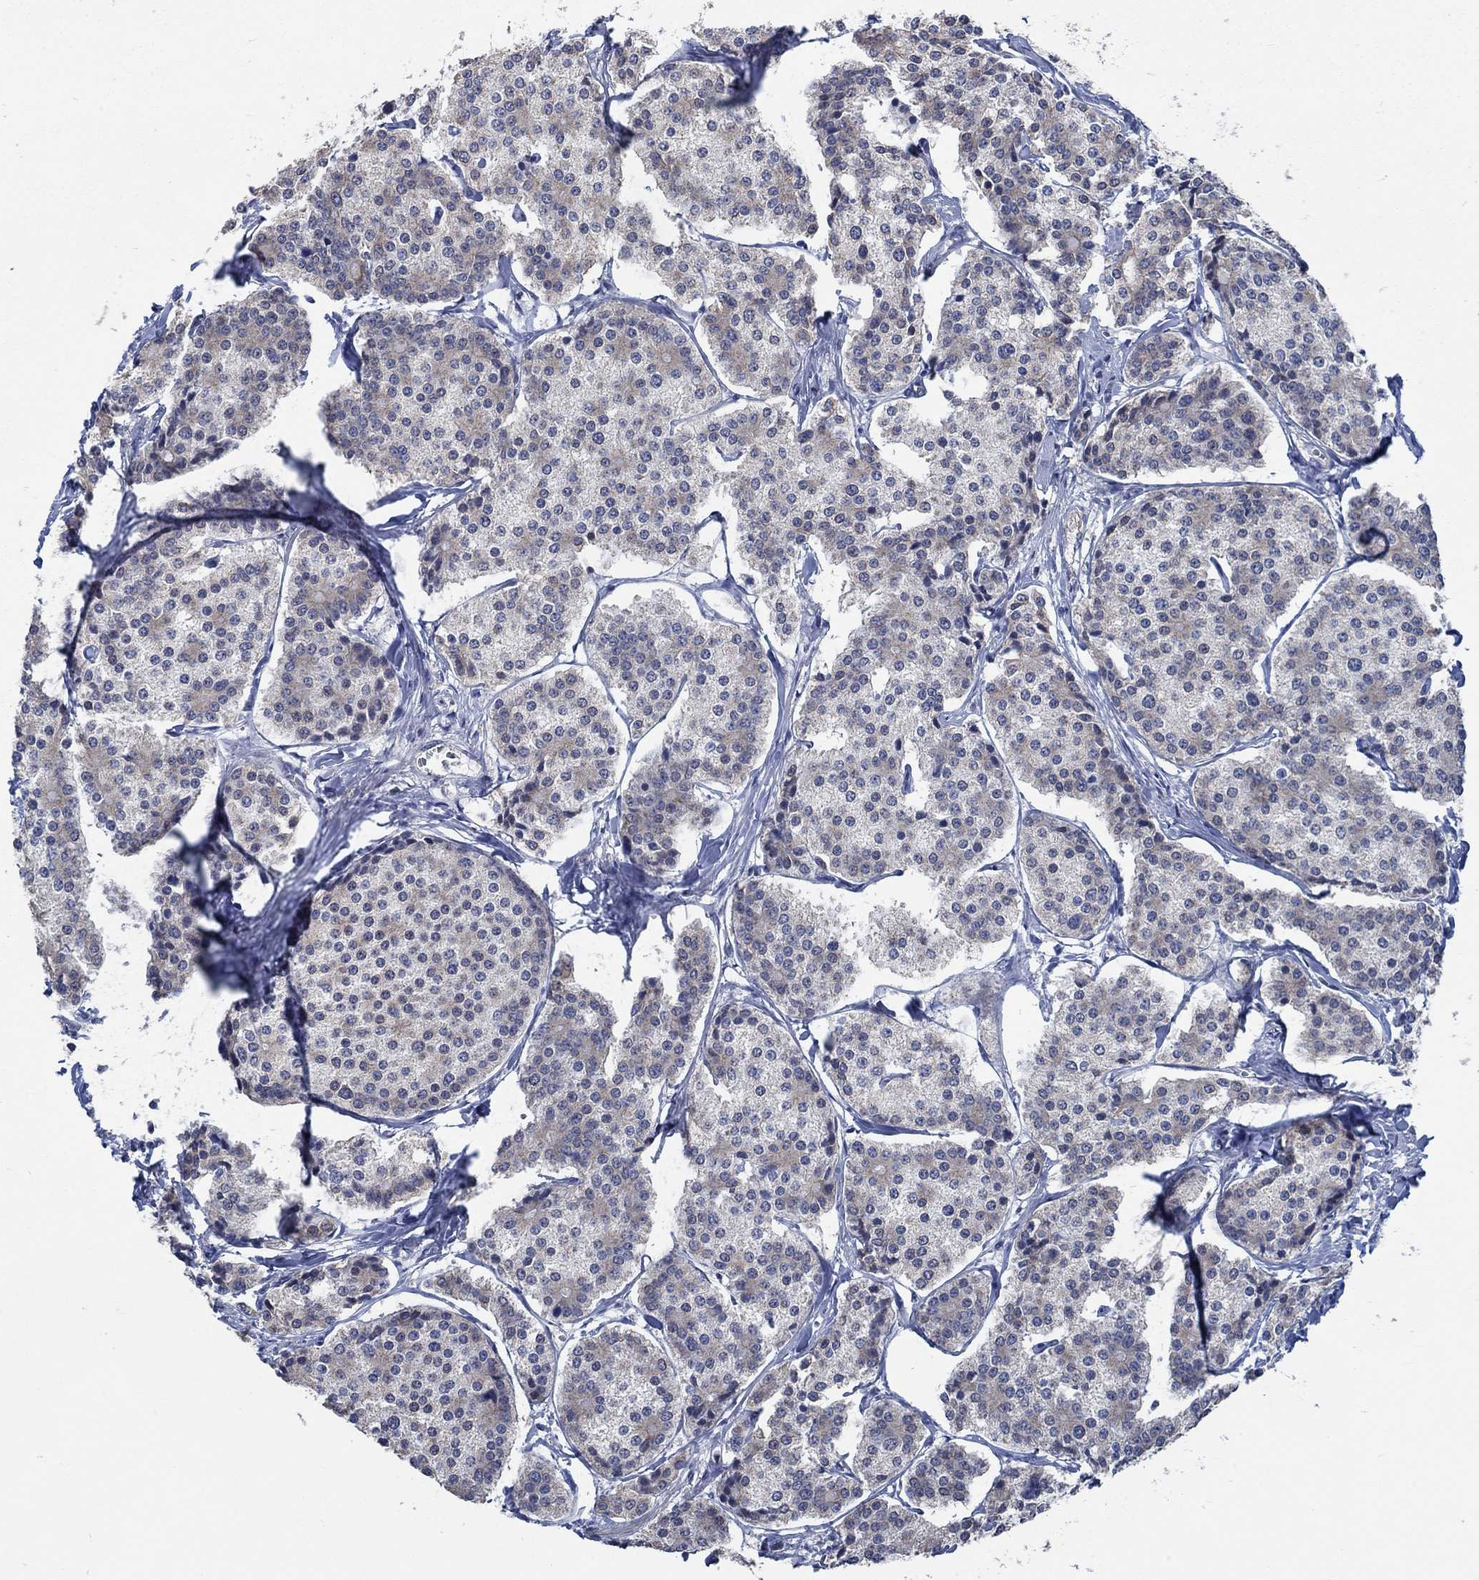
{"staining": {"intensity": "weak", "quantity": "<25%", "location": "cytoplasmic/membranous"}, "tissue": "carcinoid", "cell_type": "Tumor cells", "image_type": "cancer", "snomed": [{"axis": "morphology", "description": "Carcinoid, malignant, NOS"}, {"axis": "topography", "description": "Small intestine"}], "caption": "Histopathology image shows no significant protein positivity in tumor cells of carcinoid. (DAB (3,3'-diaminobenzidine) IHC visualized using brightfield microscopy, high magnification).", "gene": "OBSCN", "patient": {"sex": "female", "age": 65}}